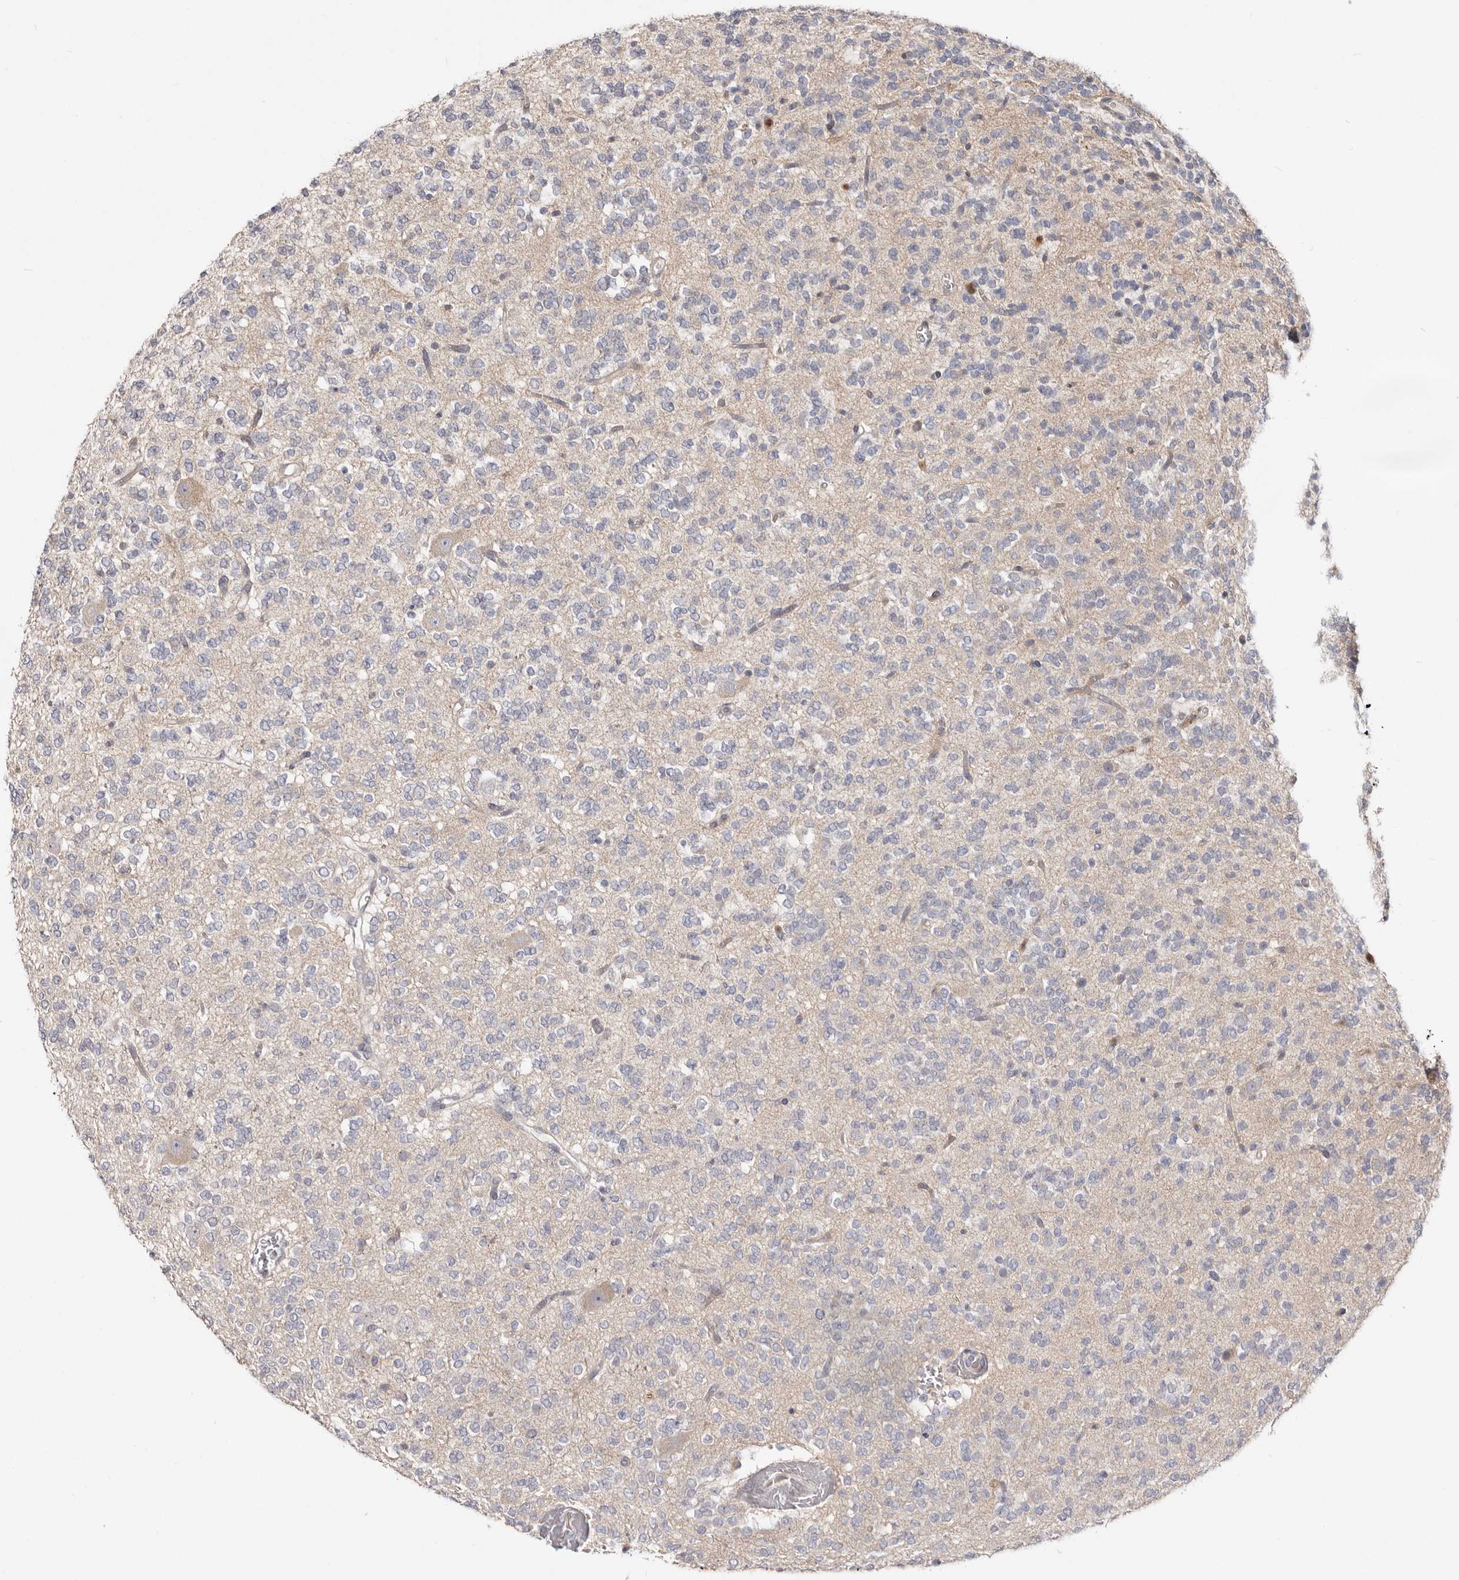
{"staining": {"intensity": "negative", "quantity": "none", "location": "none"}, "tissue": "glioma", "cell_type": "Tumor cells", "image_type": "cancer", "snomed": [{"axis": "morphology", "description": "Glioma, malignant, Low grade"}, {"axis": "topography", "description": "Brain"}], "caption": "IHC photomicrograph of human malignant glioma (low-grade) stained for a protein (brown), which displays no staining in tumor cells.", "gene": "TC2N", "patient": {"sex": "male", "age": 38}}